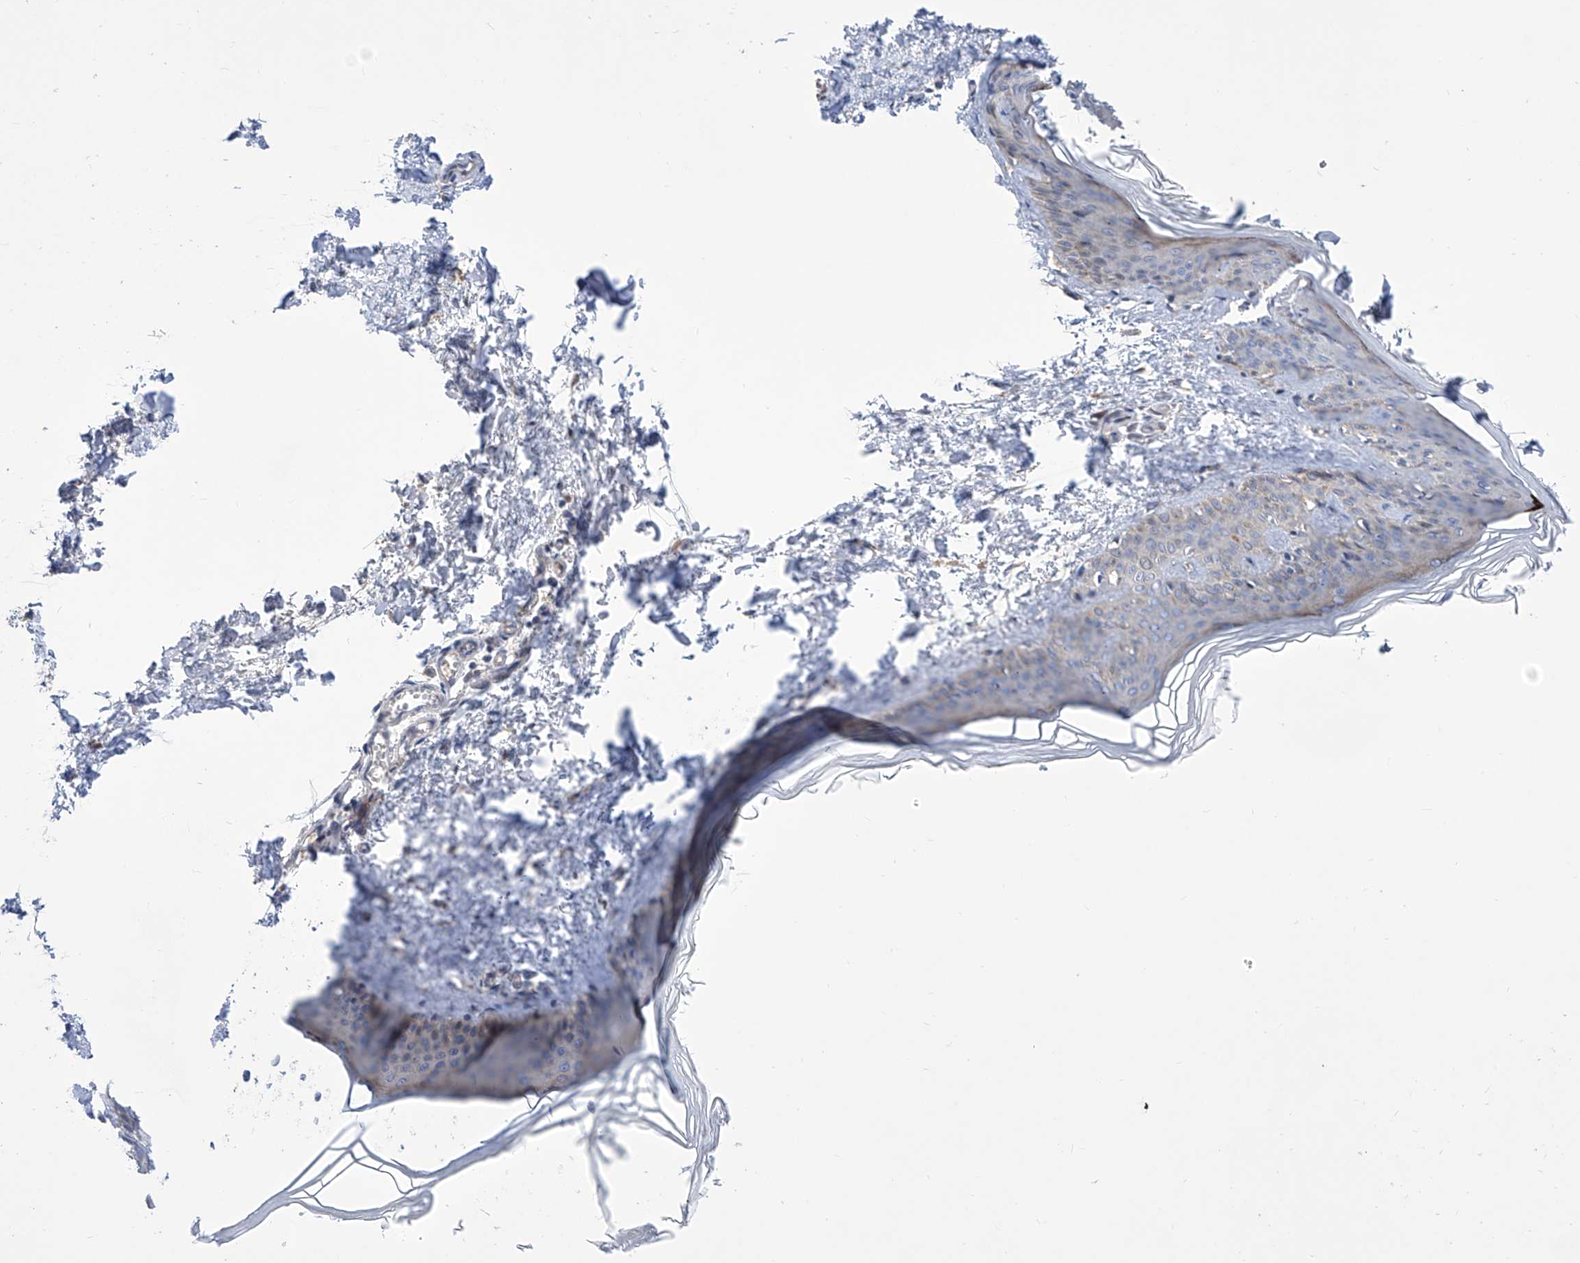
{"staining": {"intensity": "negative", "quantity": "none", "location": "none"}, "tissue": "skin", "cell_type": "Fibroblasts", "image_type": "normal", "snomed": [{"axis": "morphology", "description": "Normal tissue, NOS"}, {"axis": "topography", "description": "Skin"}], "caption": "Fibroblasts are negative for protein expression in unremarkable human skin.", "gene": "SRBD1", "patient": {"sex": "female", "age": 27}}